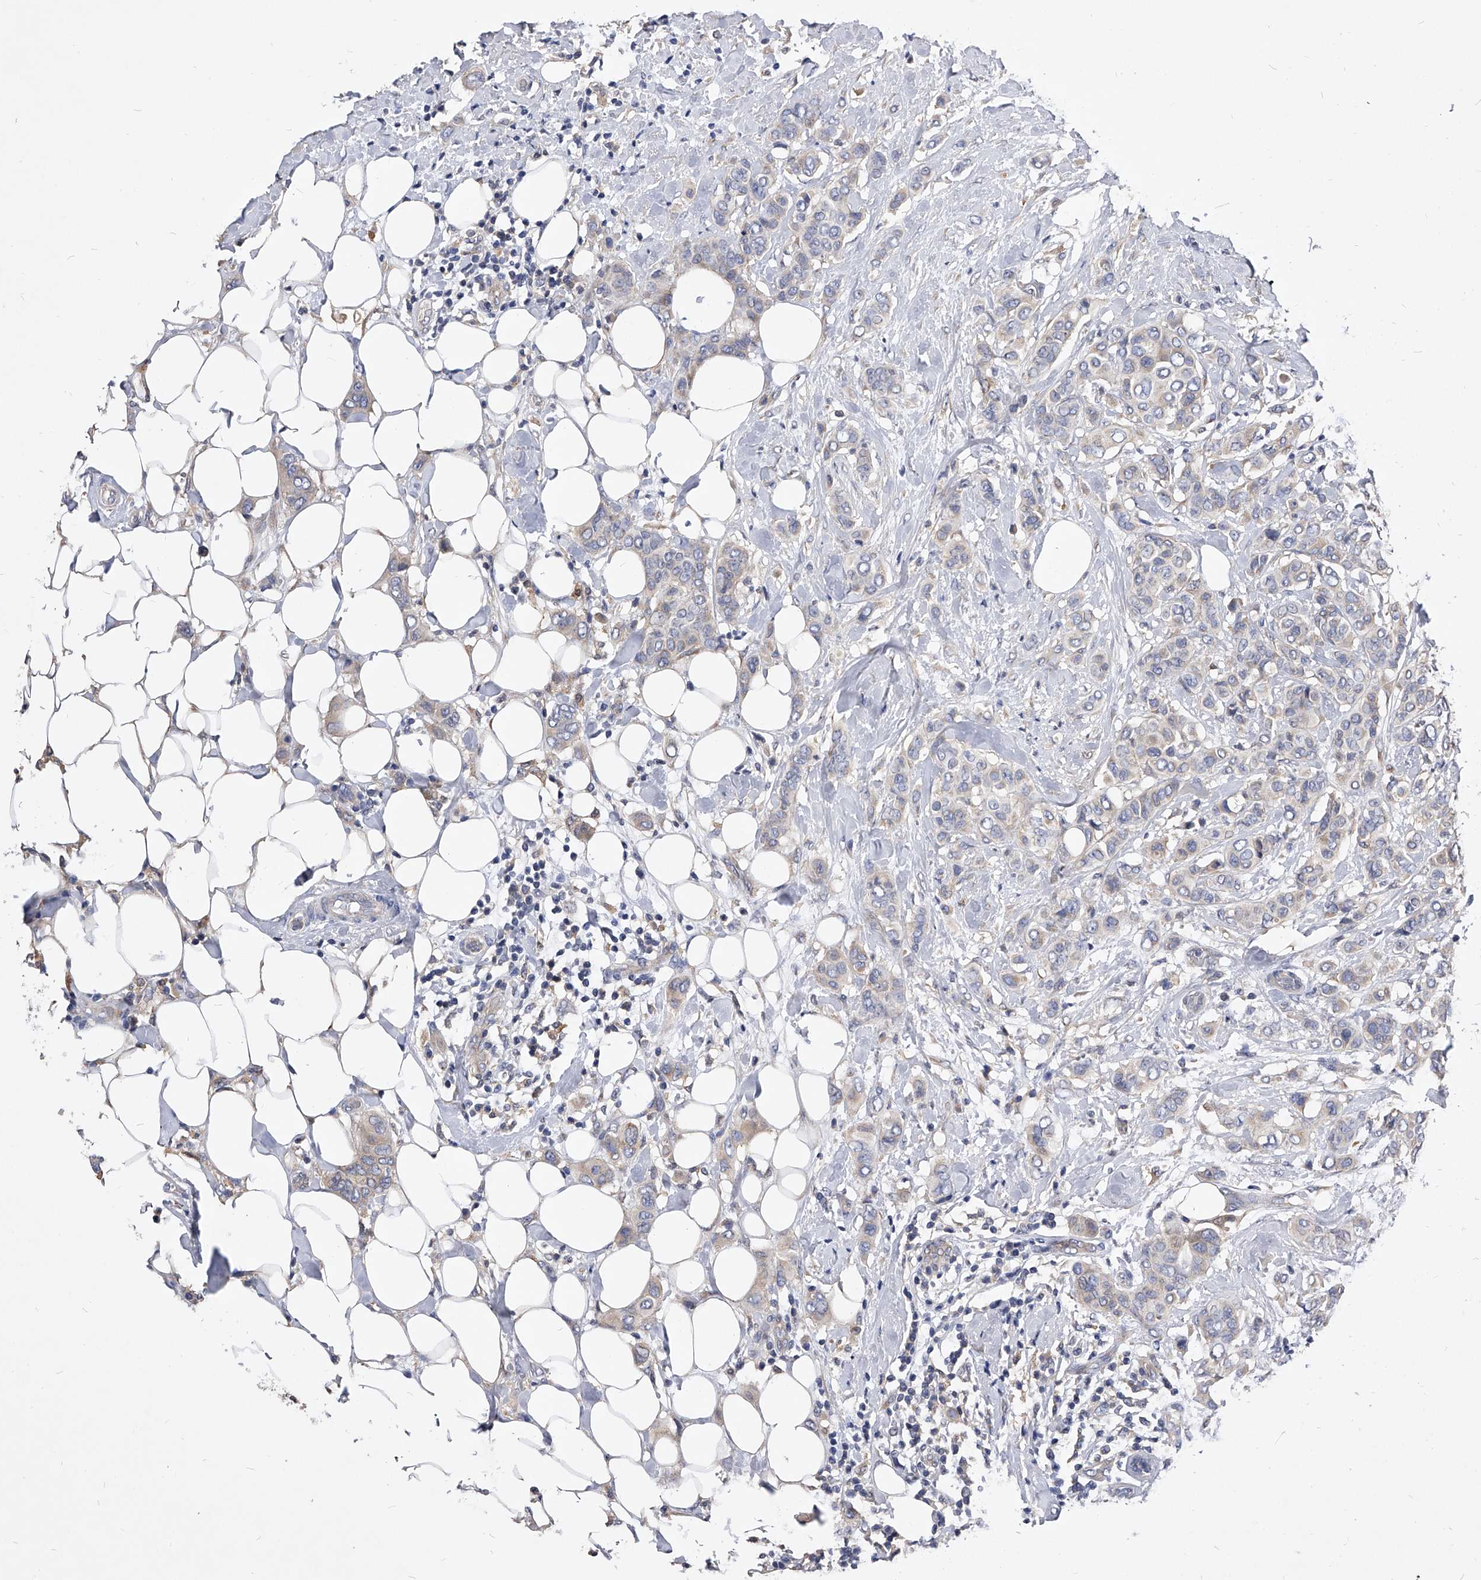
{"staining": {"intensity": "negative", "quantity": "none", "location": "none"}, "tissue": "breast cancer", "cell_type": "Tumor cells", "image_type": "cancer", "snomed": [{"axis": "morphology", "description": "Lobular carcinoma"}, {"axis": "topography", "description": "Breast"}], "caption": "Immunohistochemistry (IHC) of human breast cancer exhibits no staining in tumor cells. (DAB IHC visualized using brightfield microscopy, high magnification).", "gene": "ARL4C", "patient": {"sex": "female", "age": 51}}